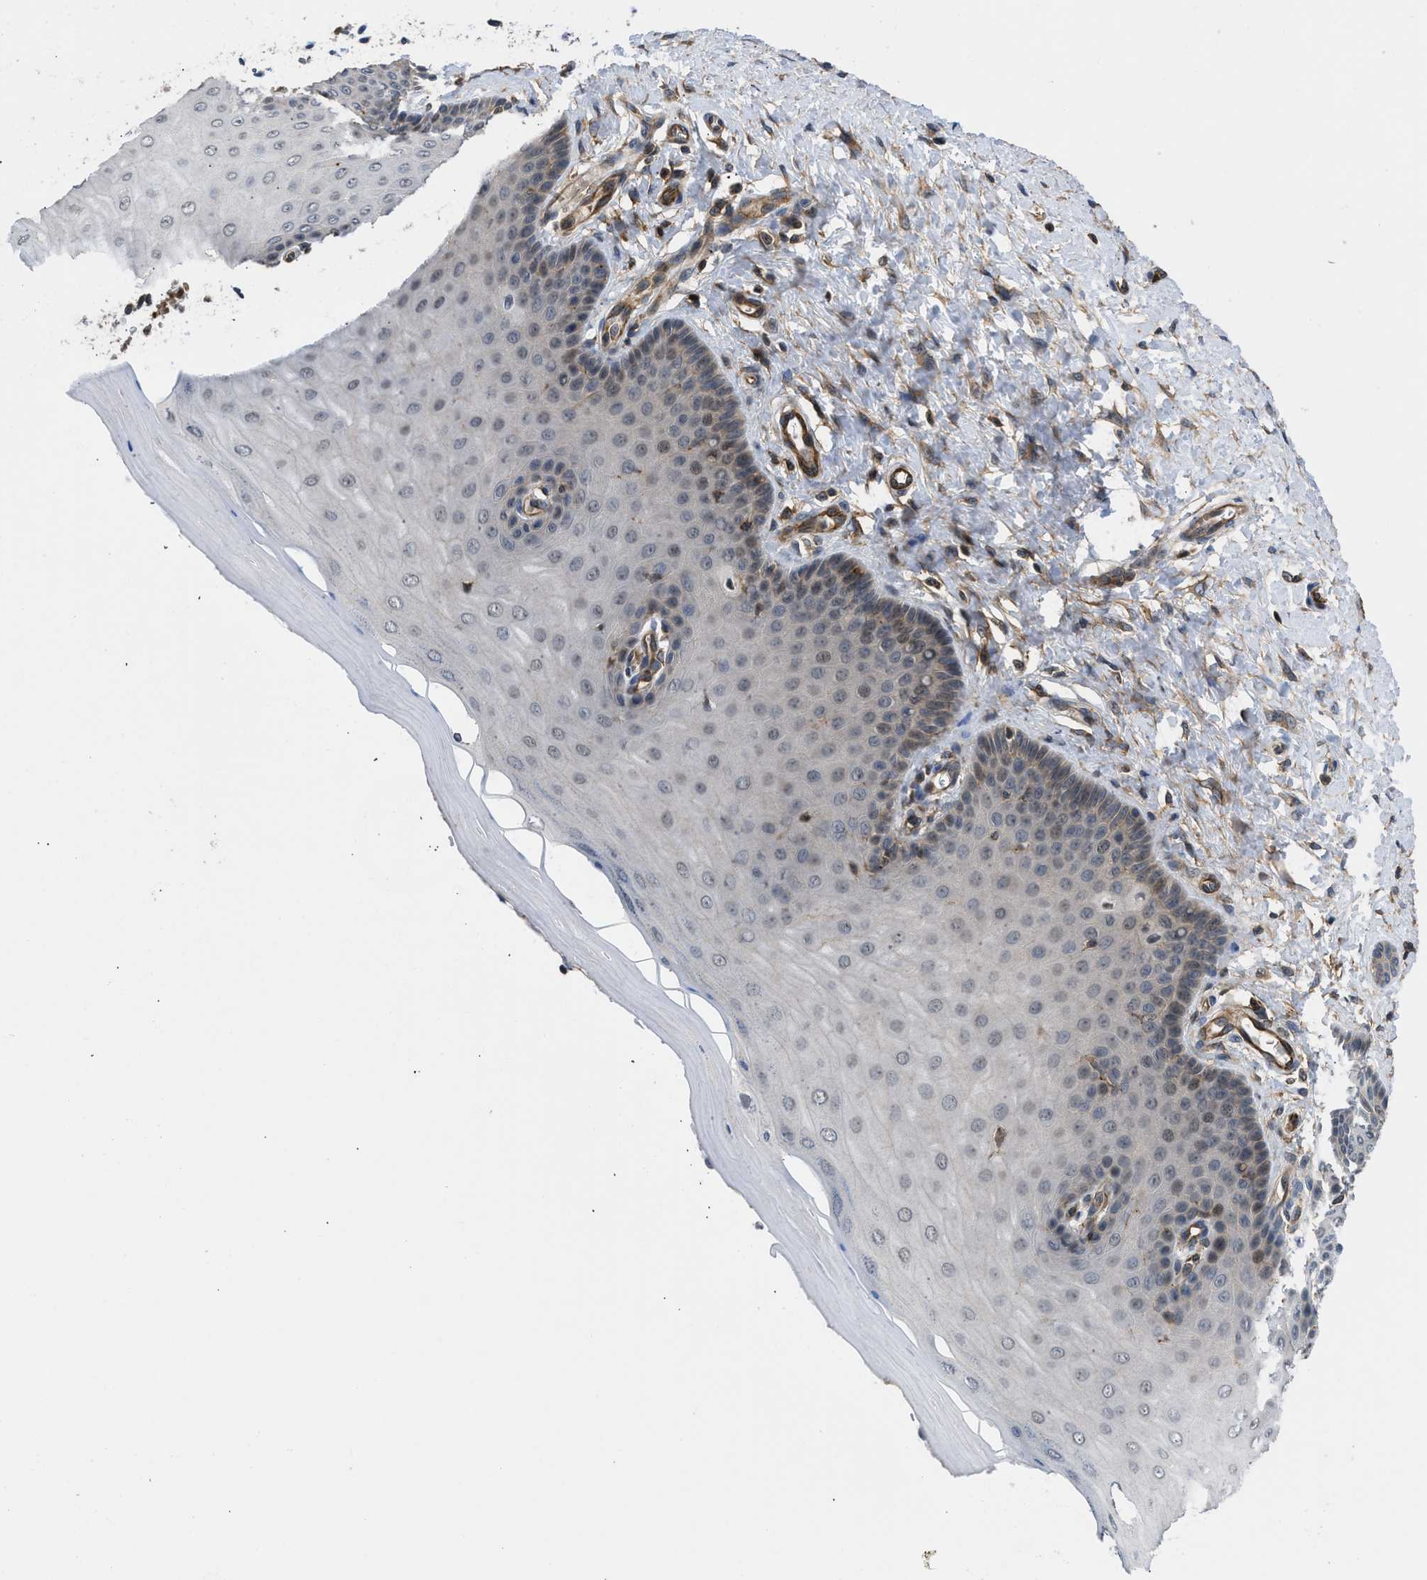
{"staining": {"intensity": "moderate", "quantity": ">75%", "location": "cytoplasmic/membranous"}, "tissue": "cervix", "cell_type": "Glandular cells", "image_type": "normal", "snomed": [{"axis": "morphology", "description": "Normal tissue, NOS"}, {"axis": "topography", "description": "Cervix"}], "caption": "Cervix stained with DAB IHC displays medium levels of moderate cytoplasmic/membranous positivity in approximately >75% of glandular cells.", "gene": "GPATCH2L", "patient": {"sex": "female", "age": 55}}